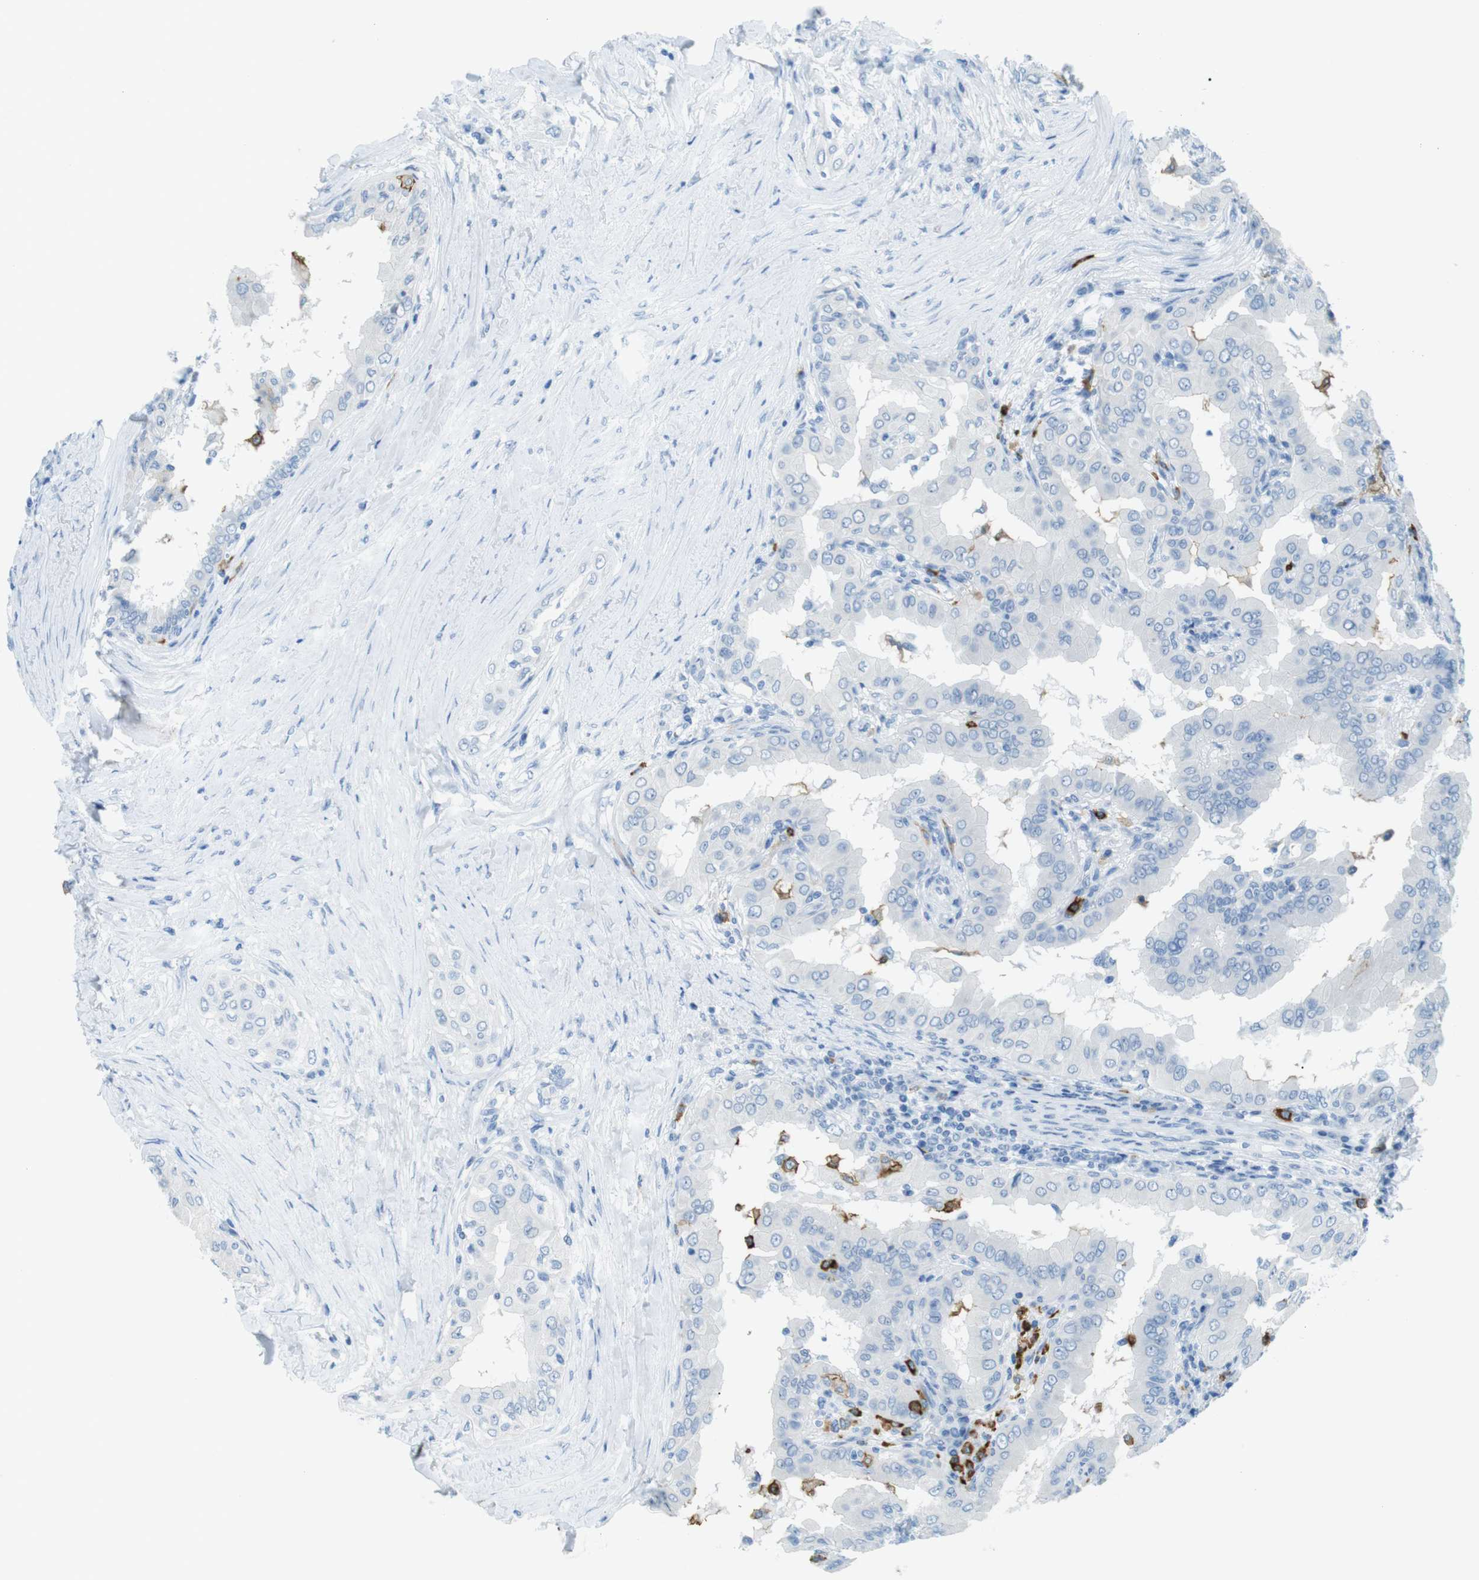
{"staining": {"intensity": "negative", "quantity": "none", "location": "none"}, "tissue": "thyroid cancer", "cell_type": "Tumor cells", "image_type": "cancer", "snomed": [{"axis": "morphology", "description": "Papillary adenocarcinoma, NOS"}, {"axis": "topography", "description": "Thyroid gland"}], "caption": "Tumor cells show no significant protein expression in thyroid cancer.", "gene": "MCEMP1", "patient": {"sex": "male", "age": 33}}